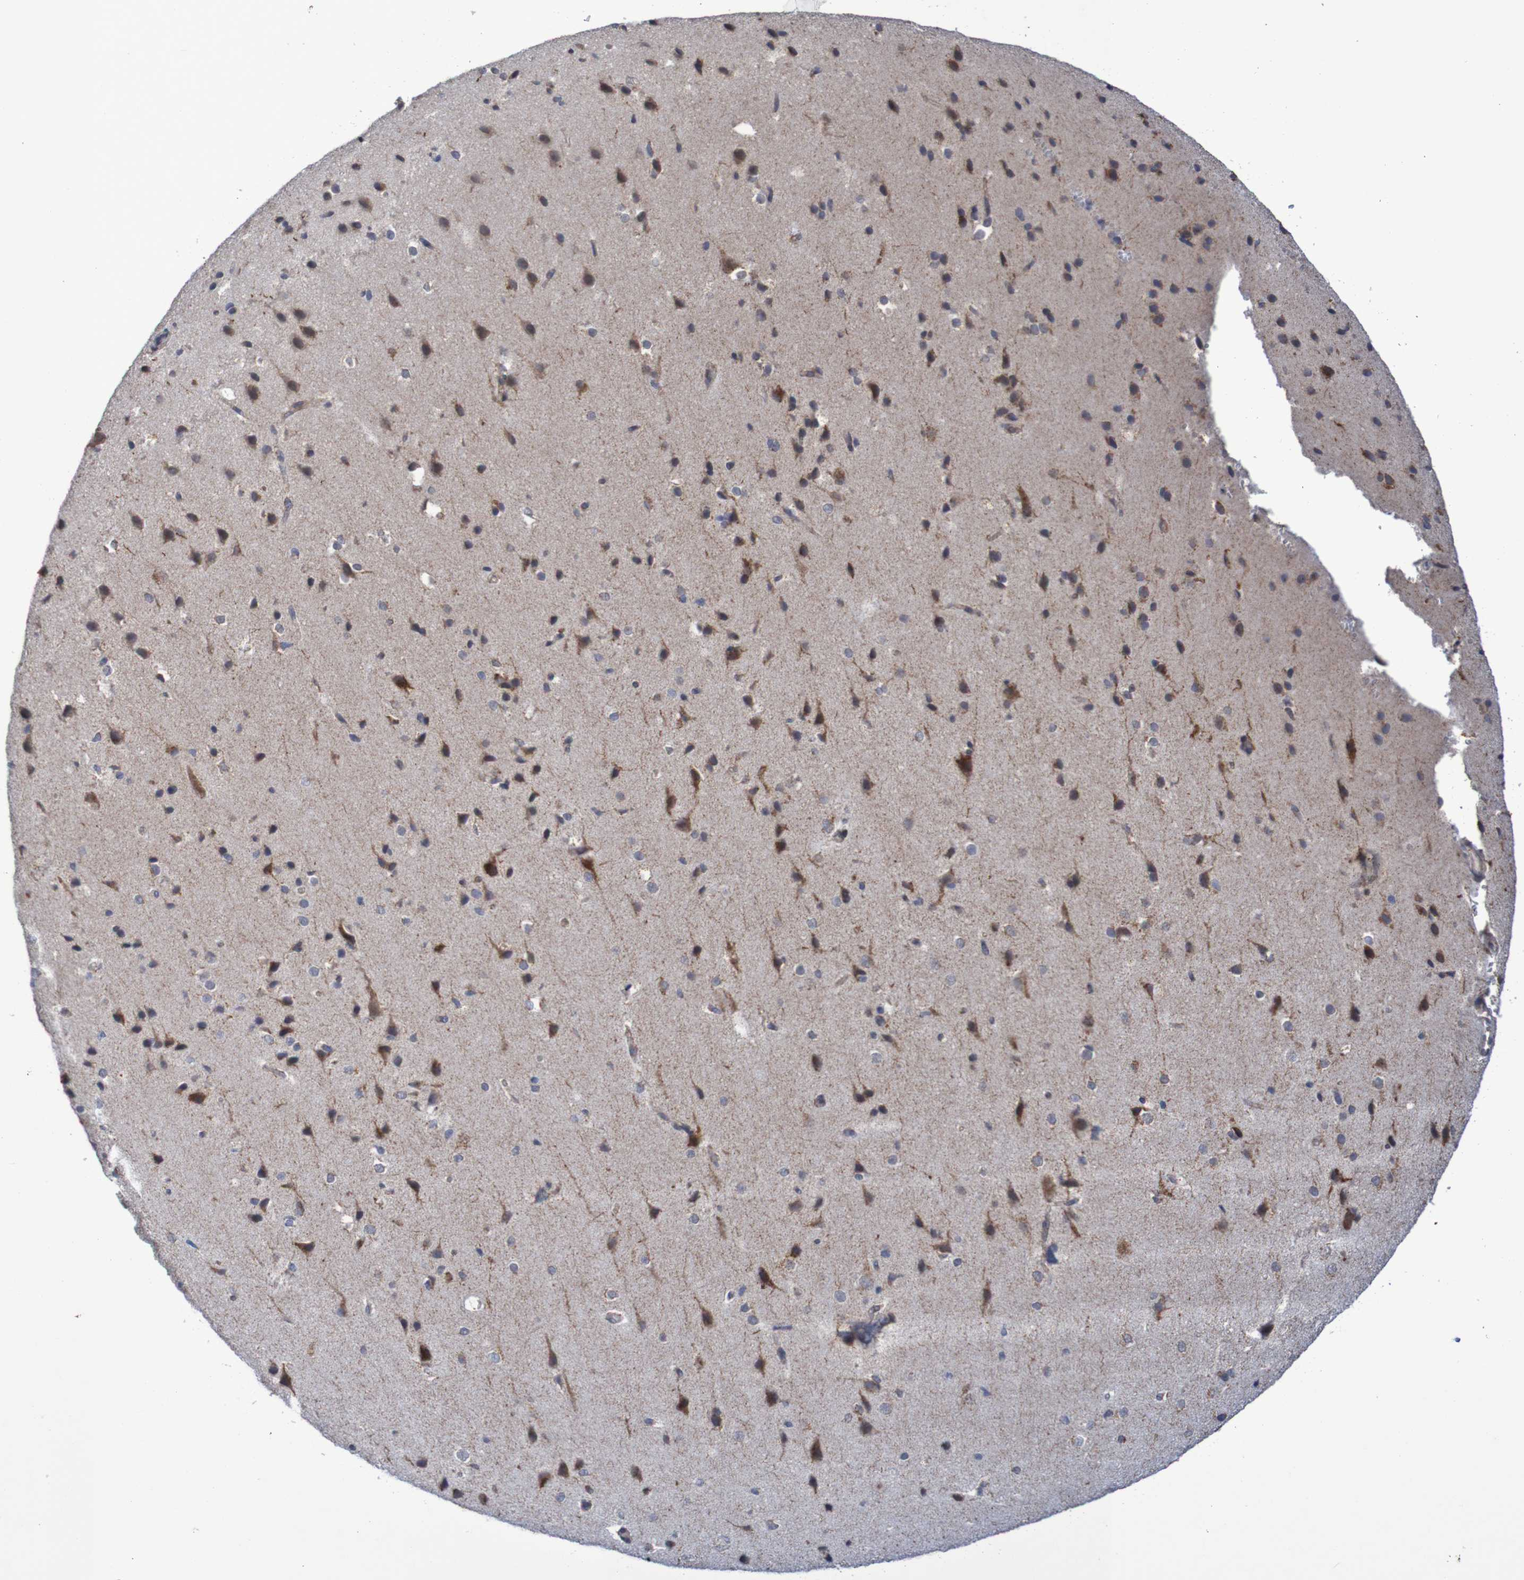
{"staining": {"intensity": "weak", "quantity": ">75%", "location": "cytoplasmic/membranous"}, "tissue": "cerebral cortex", "cell_type": "Endothelial cells", "image_type": "normal", "snomed": [{"axis": "morphology", "description": "Normal tissue, NOS"}, {"axis": "morphology", "description": "Developmental malformation"}, {"axis": "topography", "description": "Cerebral cortex"}], "caption": "Human cerebral cortex stained for a protein (brown) exhibits weak cytoplasmic/membranous positive expression in about >75% of endothelial cells.", "gene": "DVL1", "patient": {"sex": "female", "age": 30}}